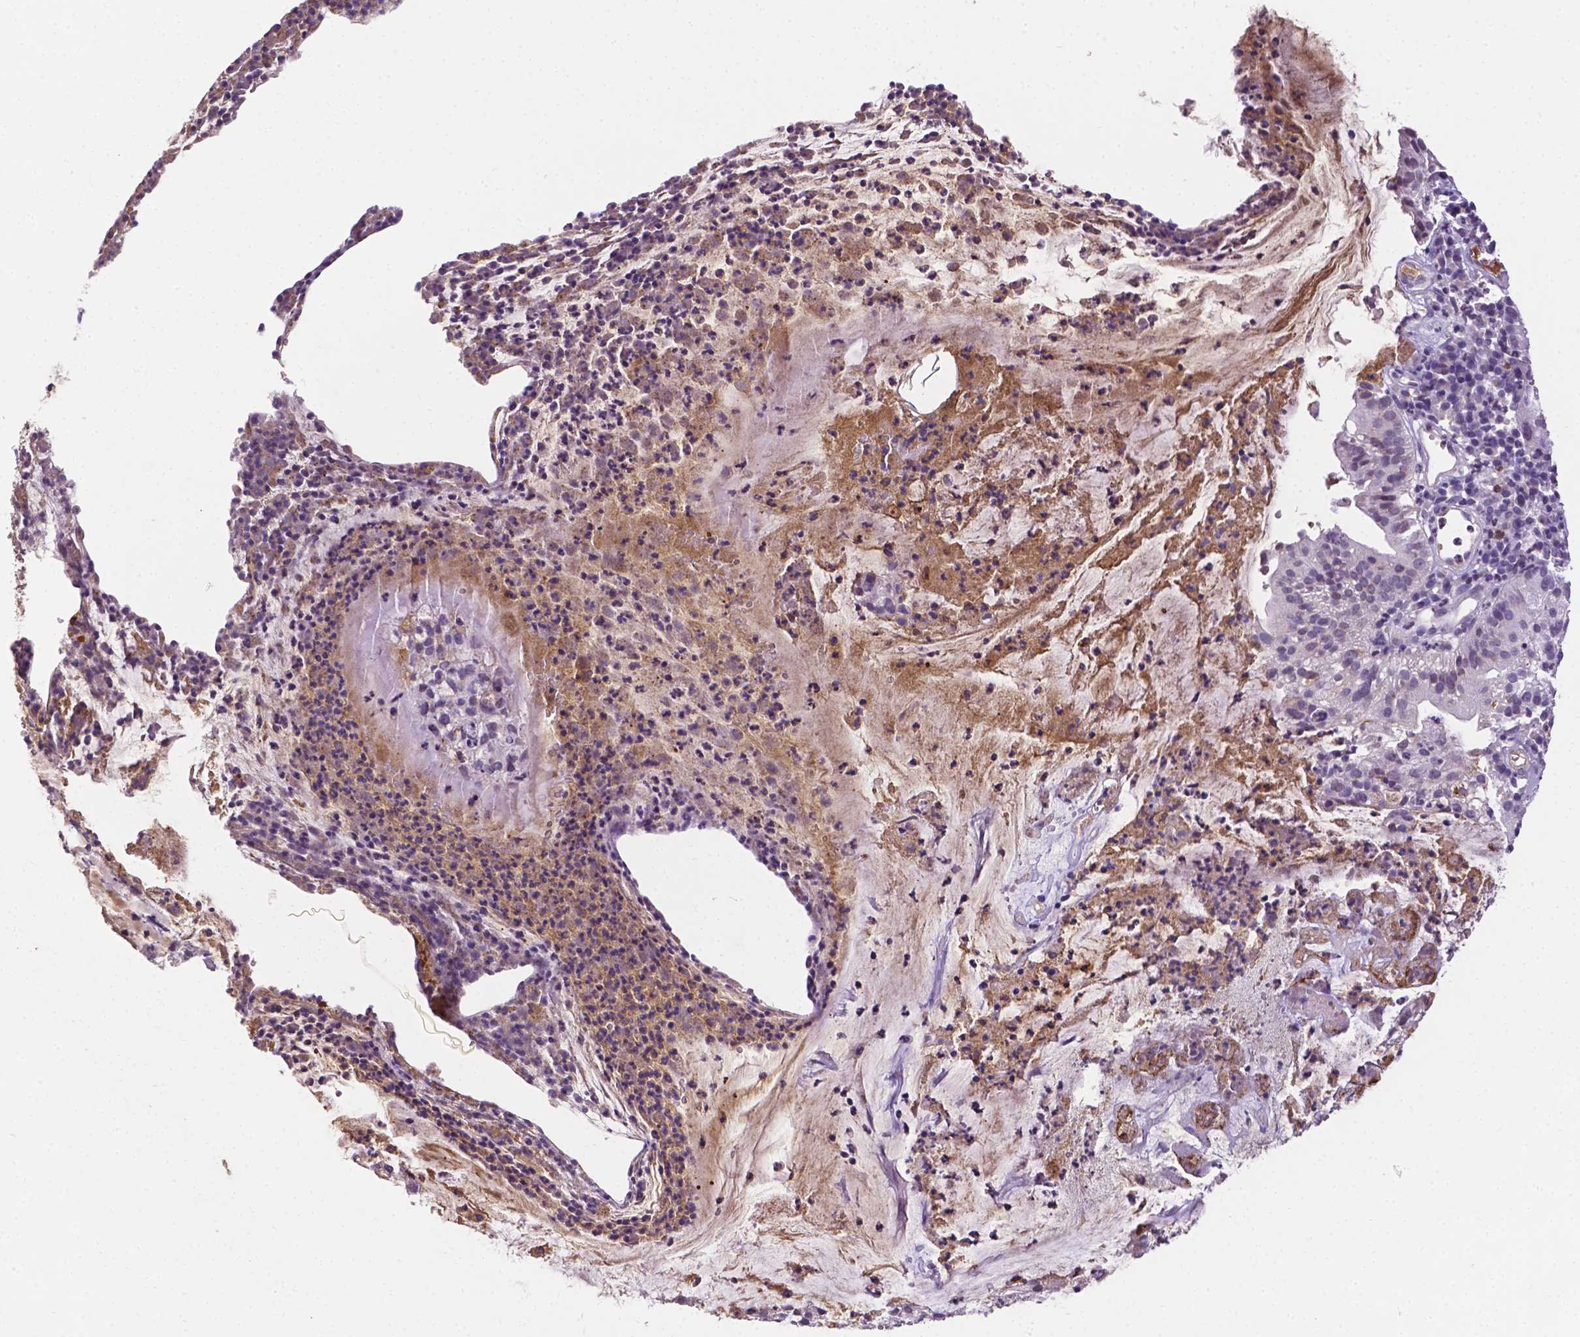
{"staining": {"intensity": "negative", "quantity": "none", "location": "none"}, "tissue": "cervical cancer", "cell_type": "Tumor cells", "image_type": "cancer", "snomed": [{"axis": "morphology", "description": "Adenocarcinoma, NOS"}, {"axis": "topography", "description": "Cervix"}], "caption": "A micrograph of human cervical cancer is negative for staining in tumor cells. Brightfield microscopy of IHC stained with DAB (brown) and hematoxylin (blue), captured at high magnification.", "gene": "APOE", "patient": {"sex": "female", "age": 41}}